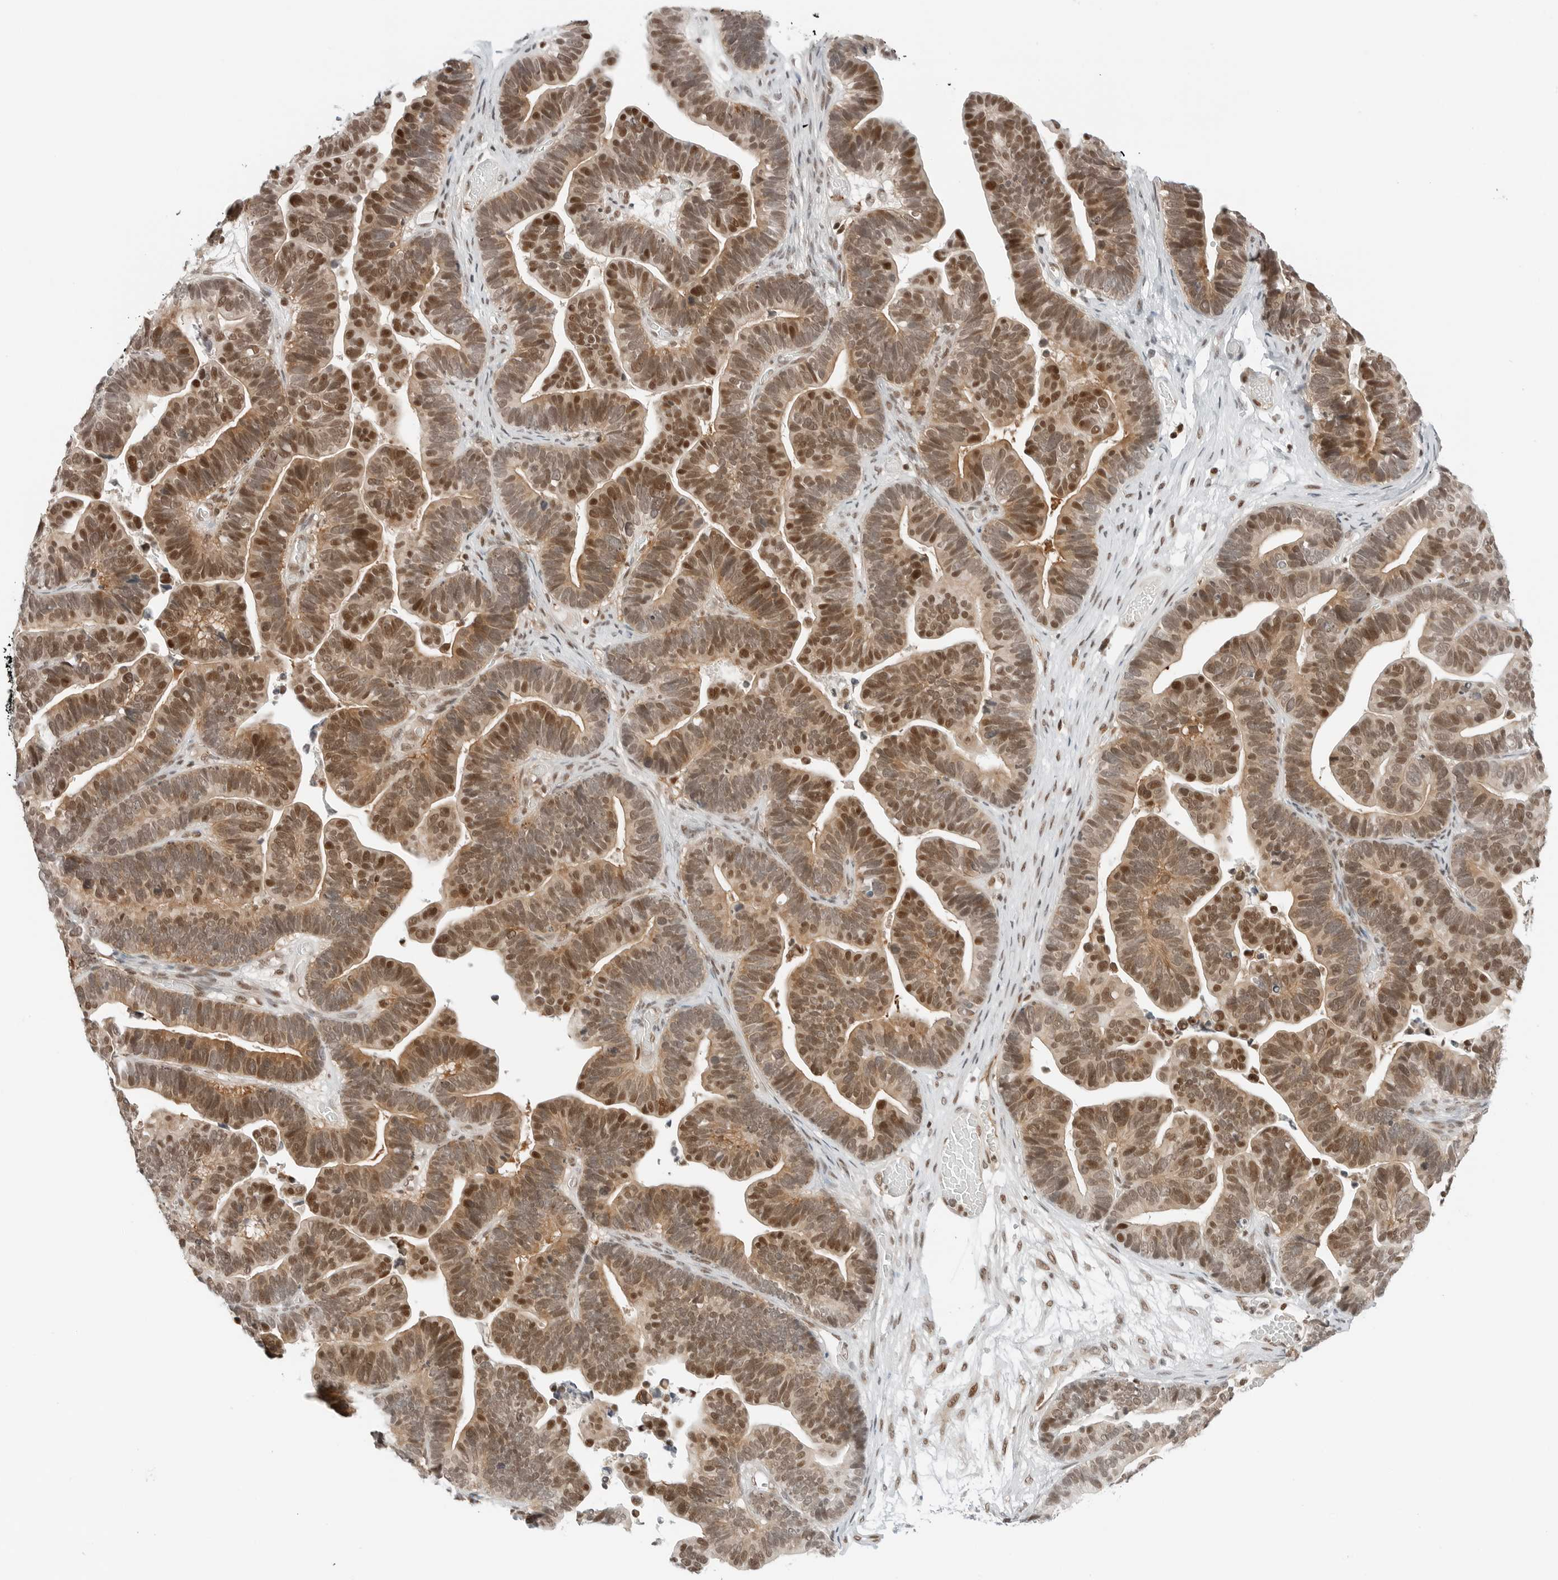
{"staining": {"intensity": "strong", "quantity": ">75%", "location": "cytoplasmic/membranous,nuclear"}, "tissue": "ovarian cancer", "cell_type": "Tumor cells", "image_type": "cancer", "snomed": [{"axis": "morphology", "description": "Cystadenocarcinoma, serous, NOS"}, {"axis": "topography", "description": "Ovary"}], "caption": "Human ovarian serous cystadenocarcinoma stained with a brown dye demonstrates strong cytoplasmic/membranous and nuclear positive expression in about >75% of tumor cells.", "gene": "CRTC2", "patient": {"sex": "female", "age": 56}}